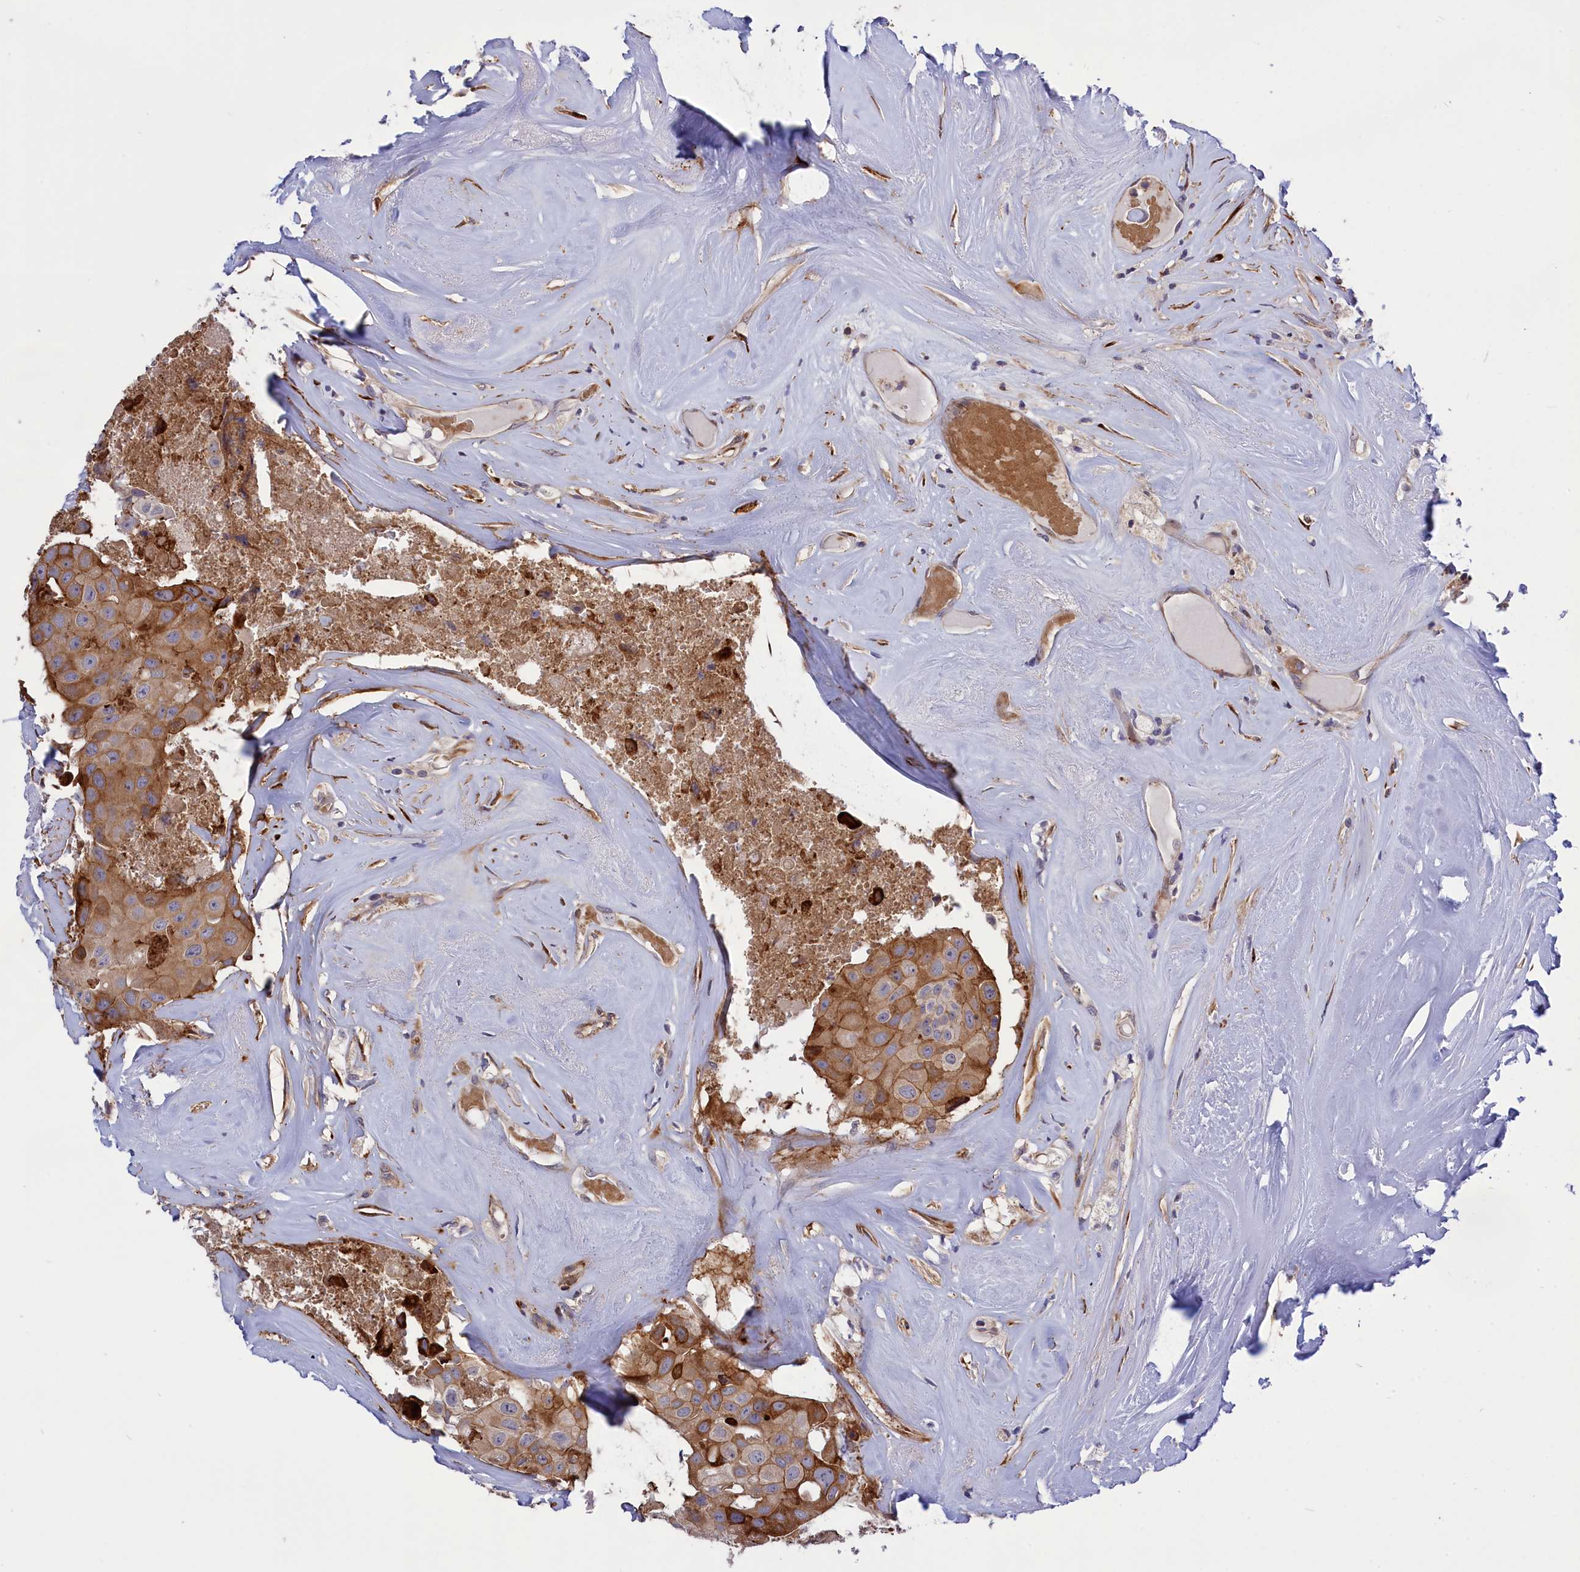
{"staining": {"intensity": "moderate", "quantity": ">75%", "location": "cytoplasmic/membranous,nuclear"}, "tissue": "head and neck cancer", "cell_type": "Tumor cells", "image_type": "cancer", "snomed": [{"axis": "morphology", "description": "Adenocarcinoma, NOS"}, {"axis": "morphology", "description": "Adenocarcinoma, metastatic, NOS"}, {"axis": "topography", "description": "Head-Neck"}], "caption": "Head and neck cancer (adenocarcinoma) was stained to show a protein in brown. There is medium levels of moderate cytoplasmic/membranous and nuclear staining in about >75% of tumor cells.", "gene": "DDX60L", "patient": {"sex": "male", "age": 75}}